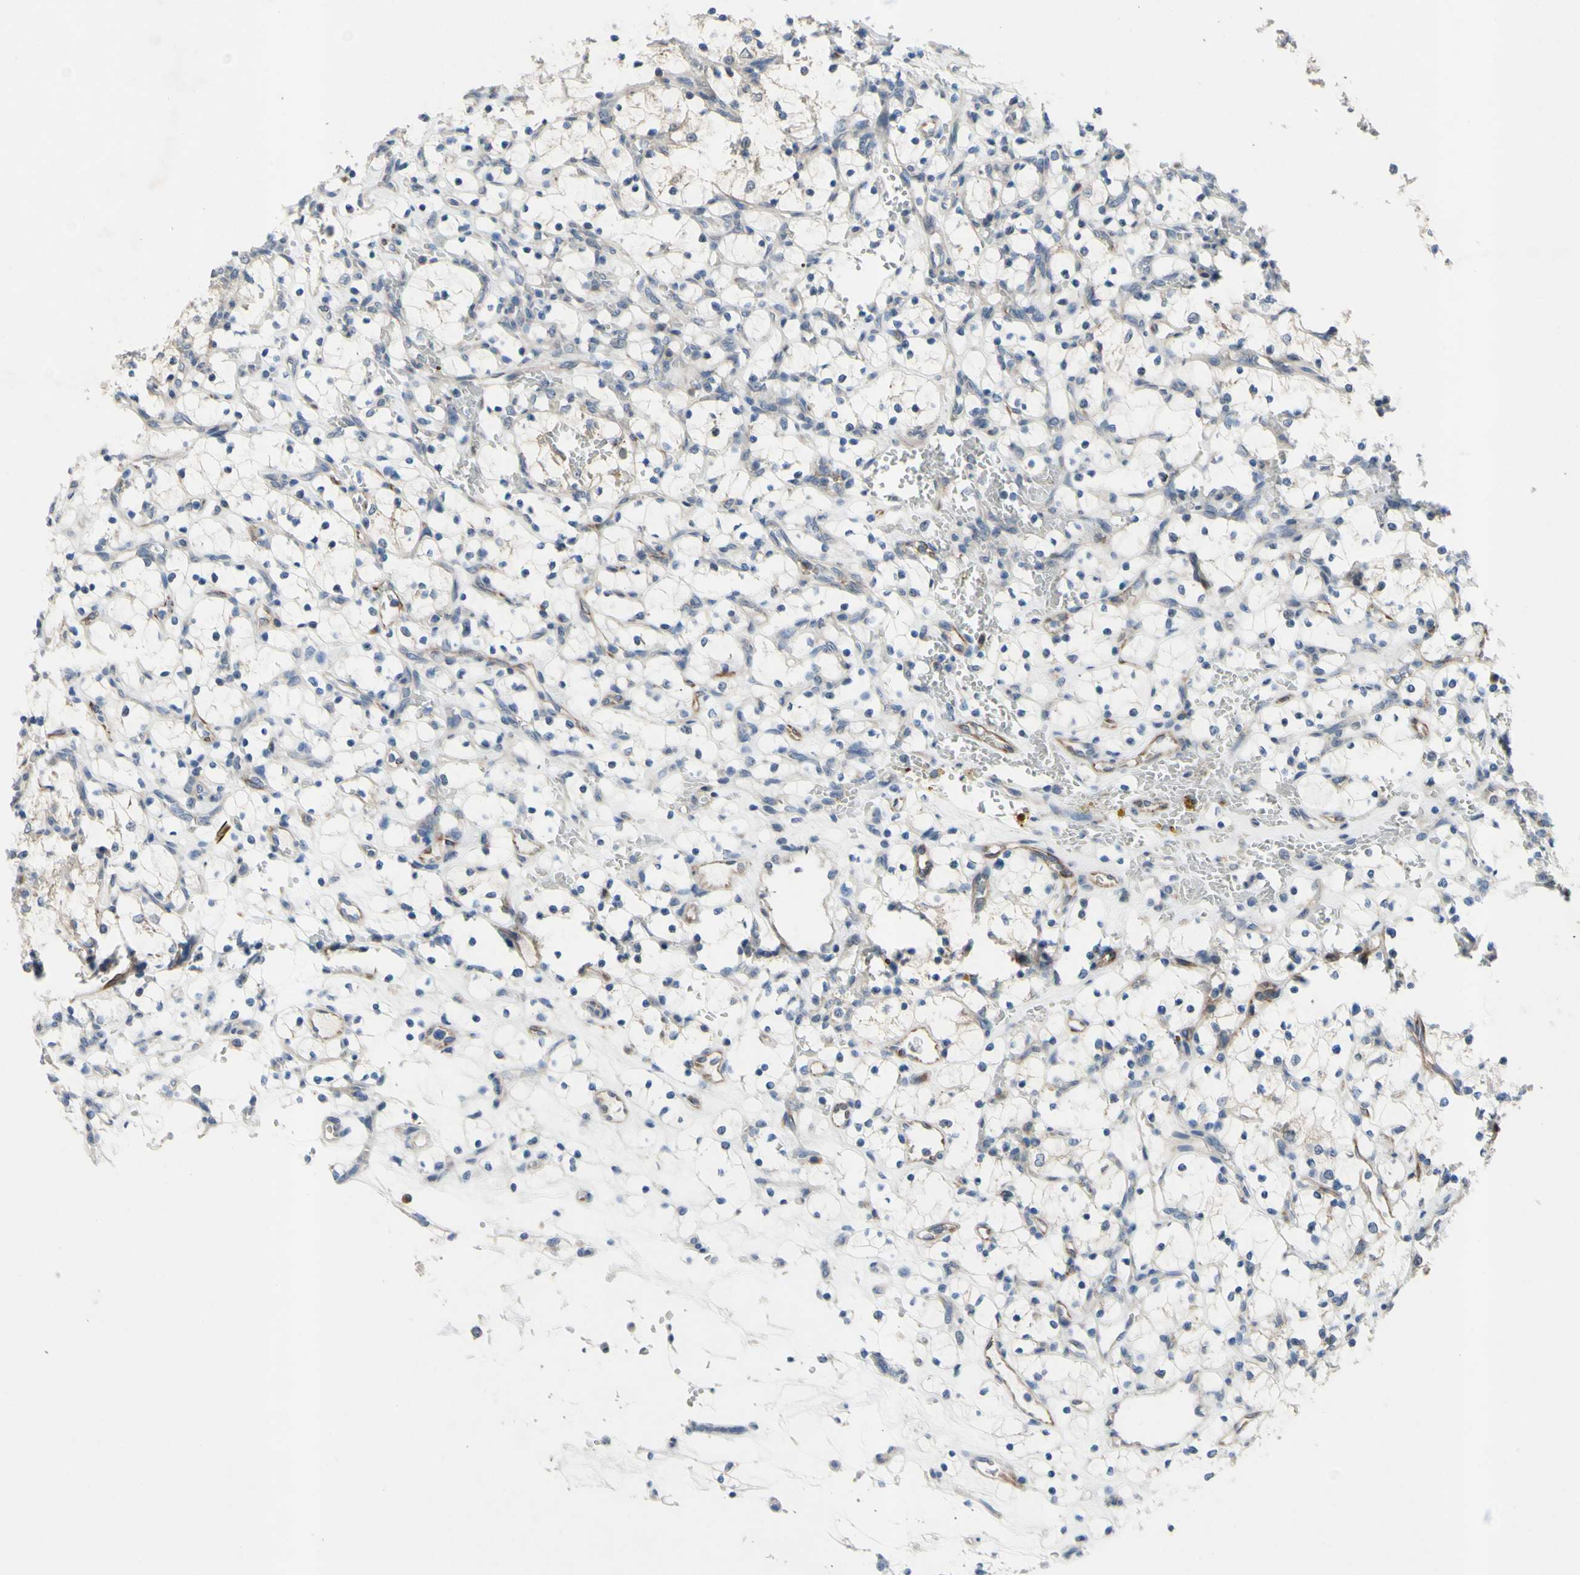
{"staining": {"intensity": "negative", "quantity": "none", "location": "none"}, "tissue": "renal cancer", "cell_type": "Tumor cells", "image_type": "cancer", "snomed": [{"axis": "morphology", "description": "Adenocarcinoma, NOS"}, {"axis": "topography", "description": "Kidney"}], "caption": "Immunohistochemistry (IHC) histopathology image of neoplastic tissue: renal cancer (adenocarcinoma) stained with DAB (3,3'-diaminobenzidine) displays no significant protein positivity in tumor cells. (Brightfield microscopy of DAB (3,3'-diaminobenzidine) immunohistochemistry at high magnification).", "gene": "GRAMD2B", "patient": {"sex": "female", "age": 69}}